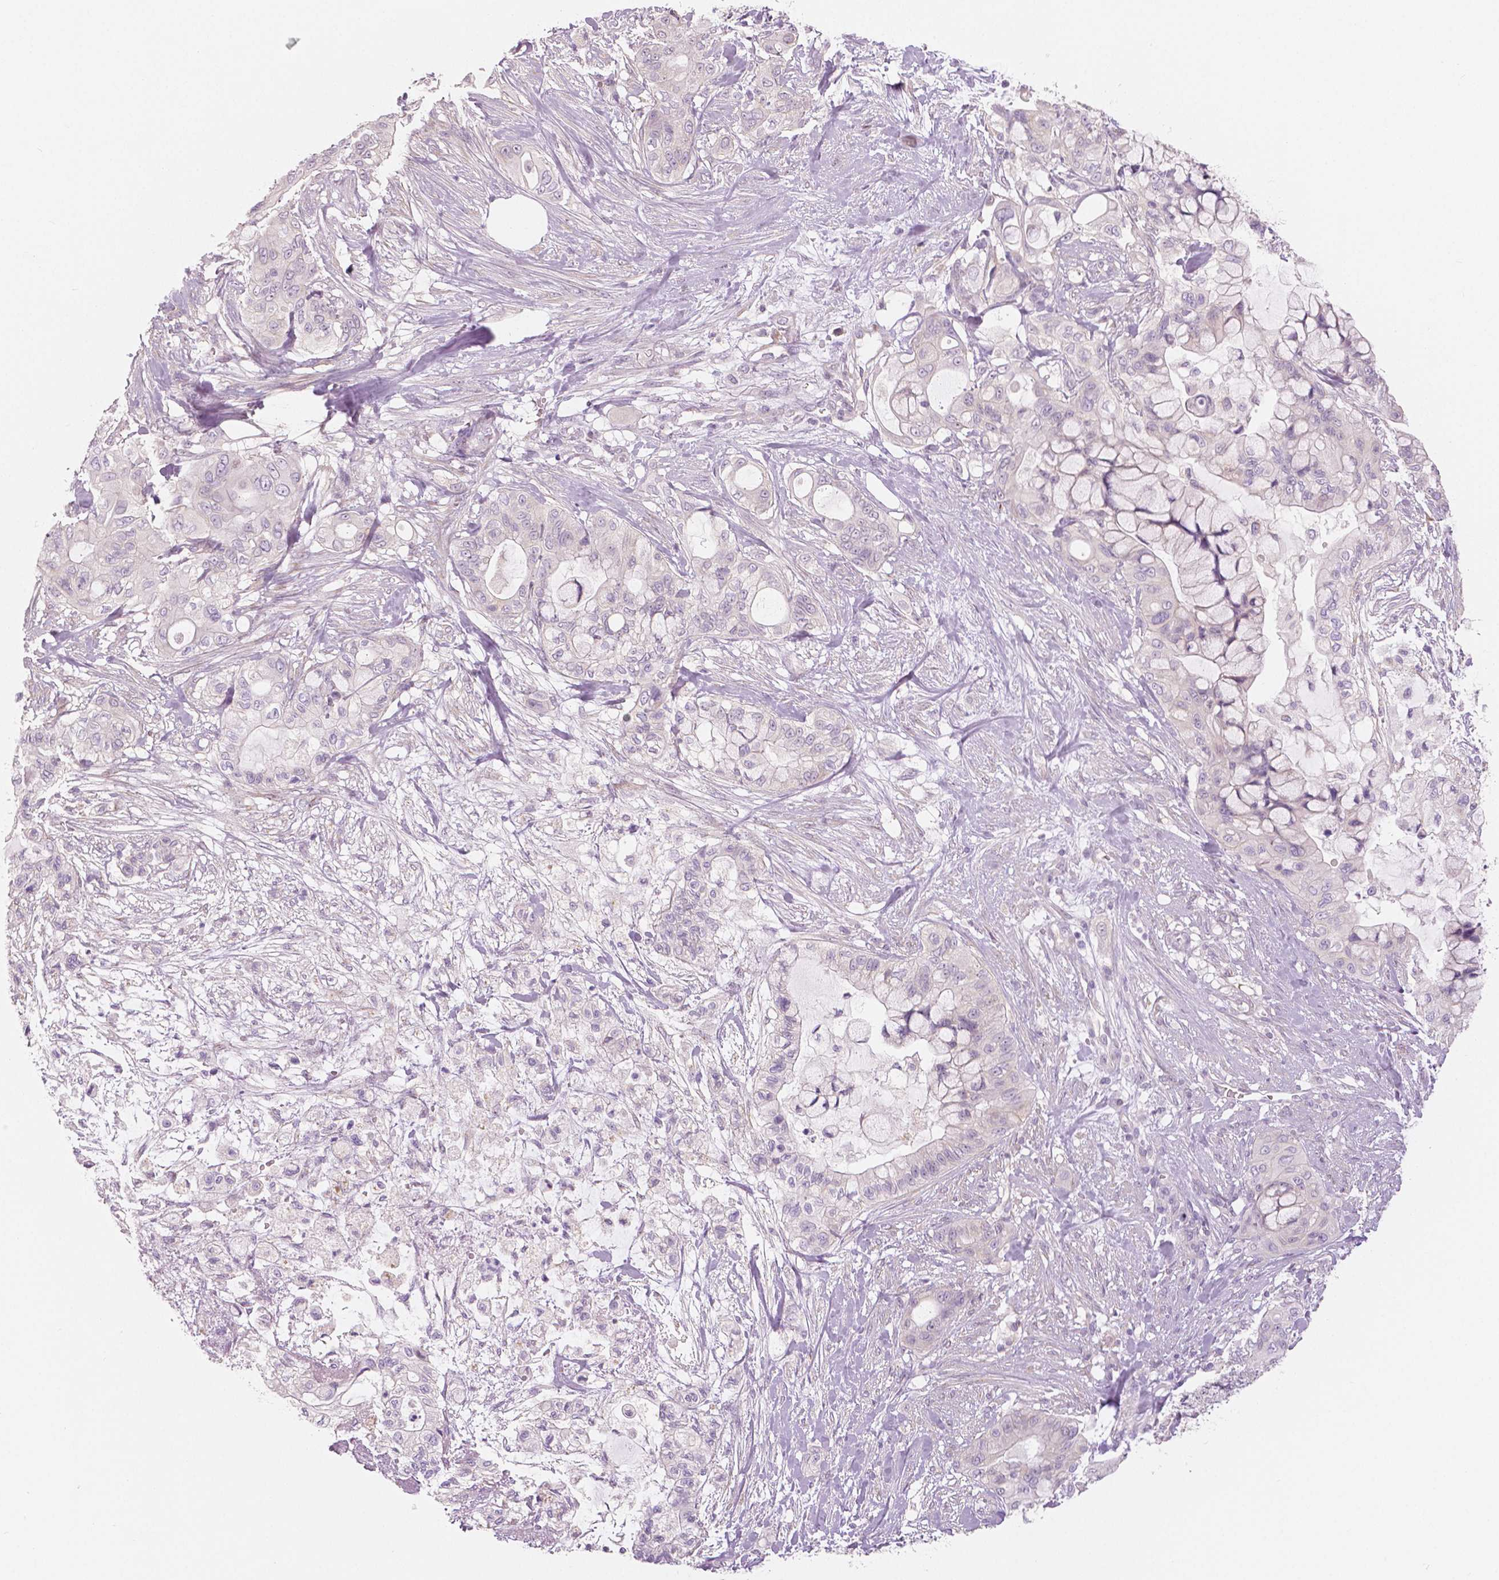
{"staining": {"intensity": "negative", "quantity": "none", "location": "none"}, "tissue": "pancreatic cancer", "cell_type": "Tumor cells", "image_type": "cancer", "snomed": [{"axis": "morphology", "description": "Adenocarcinoma, NOS"}, {"axis": "topography", "description": "Pancreas"}], "caption": "The image reveals no staining of tumor cells in pancreatic cancer (adenocarcinoma).", "gene": "SLC24A1", "patient": {"sex": "male", "age": 71}}